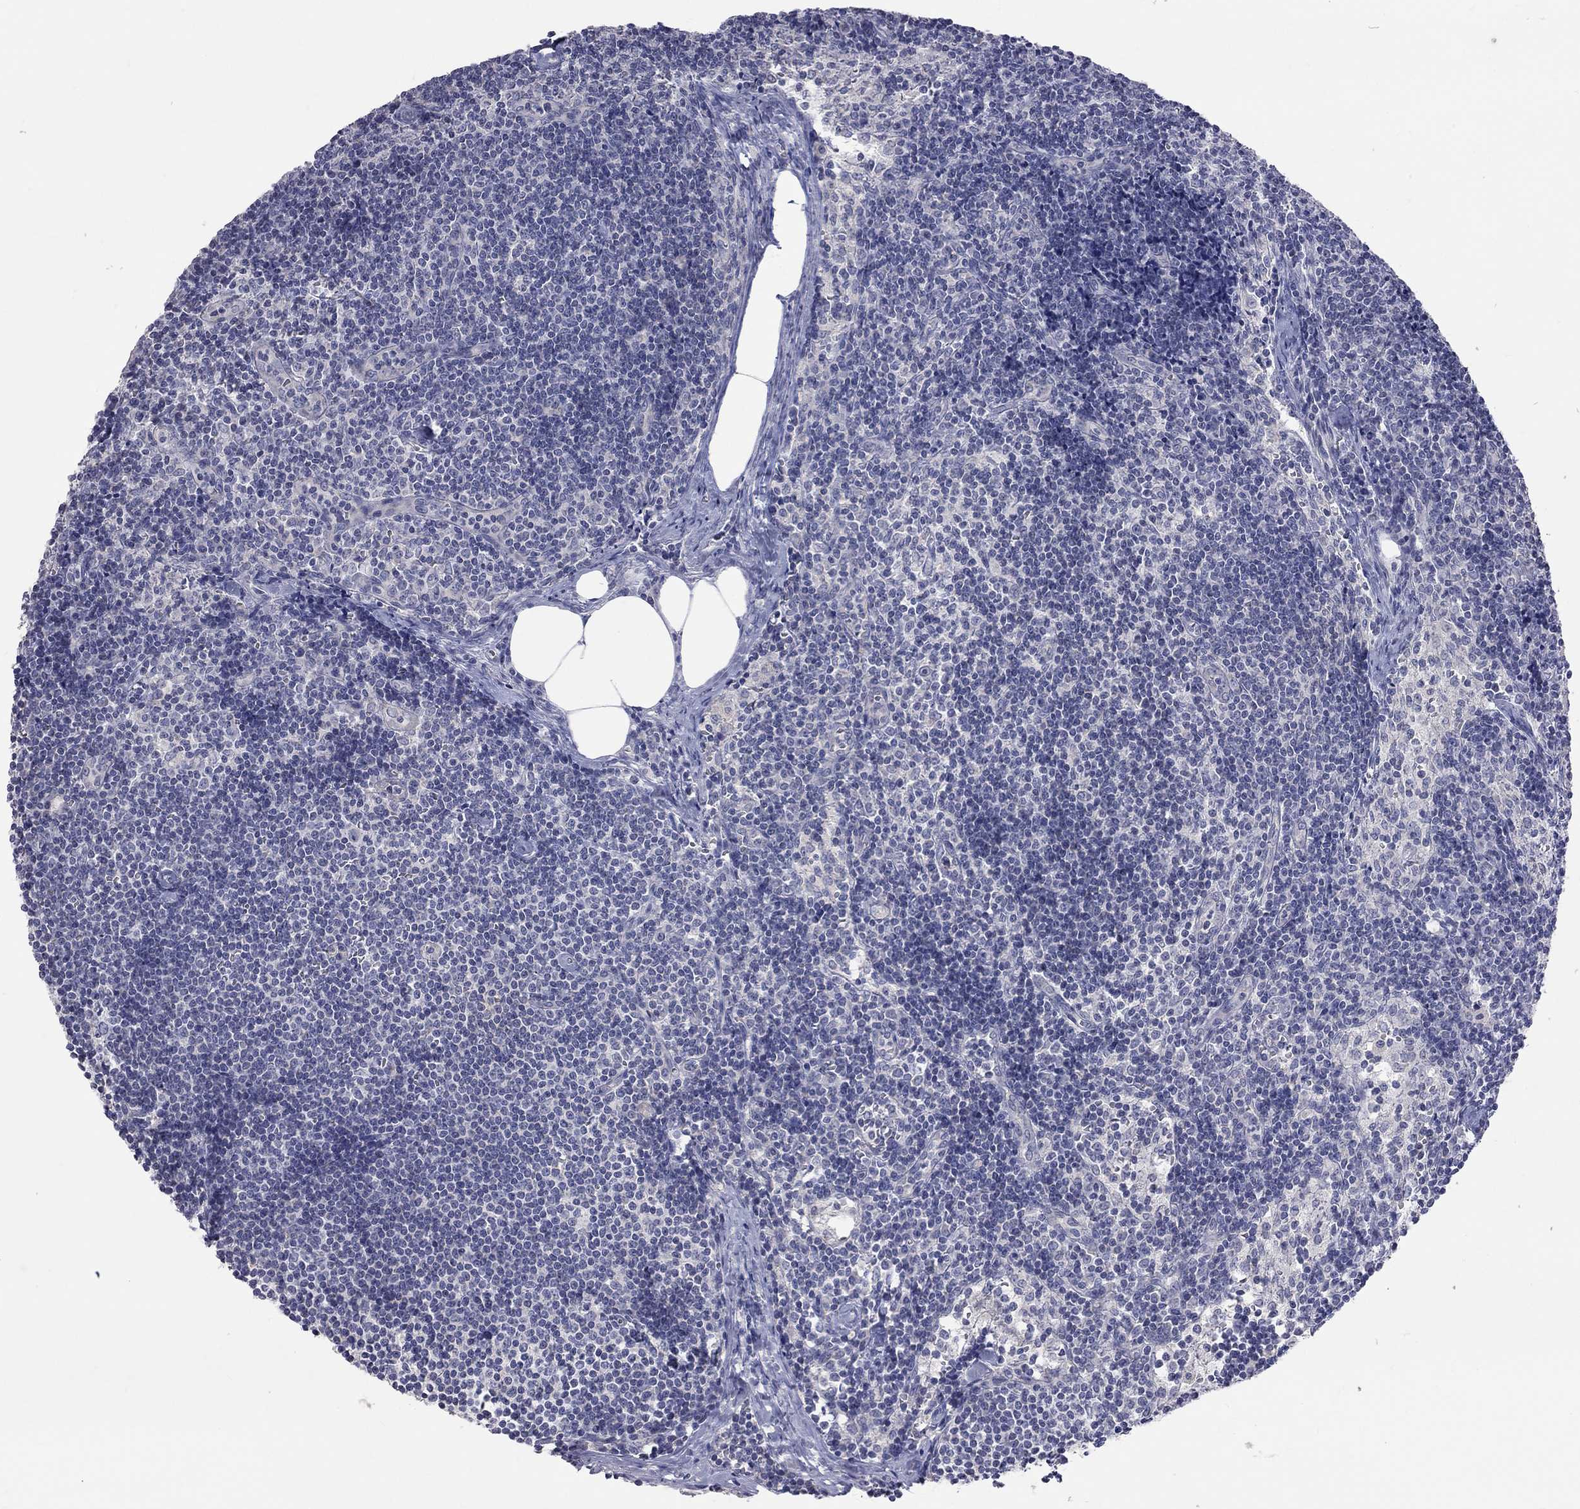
{"staining": {"intensity": "negative", "quantity": "none", "location": "none"}, "tissue": "lymph node", "cell_type": "Germinal center cells", "image_type": "normal", "snomed": [{"axis": "morphology", "description": "Normal tissue, NOS"}, {"axis": "topography", "description": "Lymph node"}], "caption": "There is no significant staining in germinal center cells of lymph node. (DAB (3,3'-diaminobenzidine) IHC visualized using brightfield microscopy, high magnification).", "gene": "OPRK1", "patient": {"sex": "female", "age": 51}}